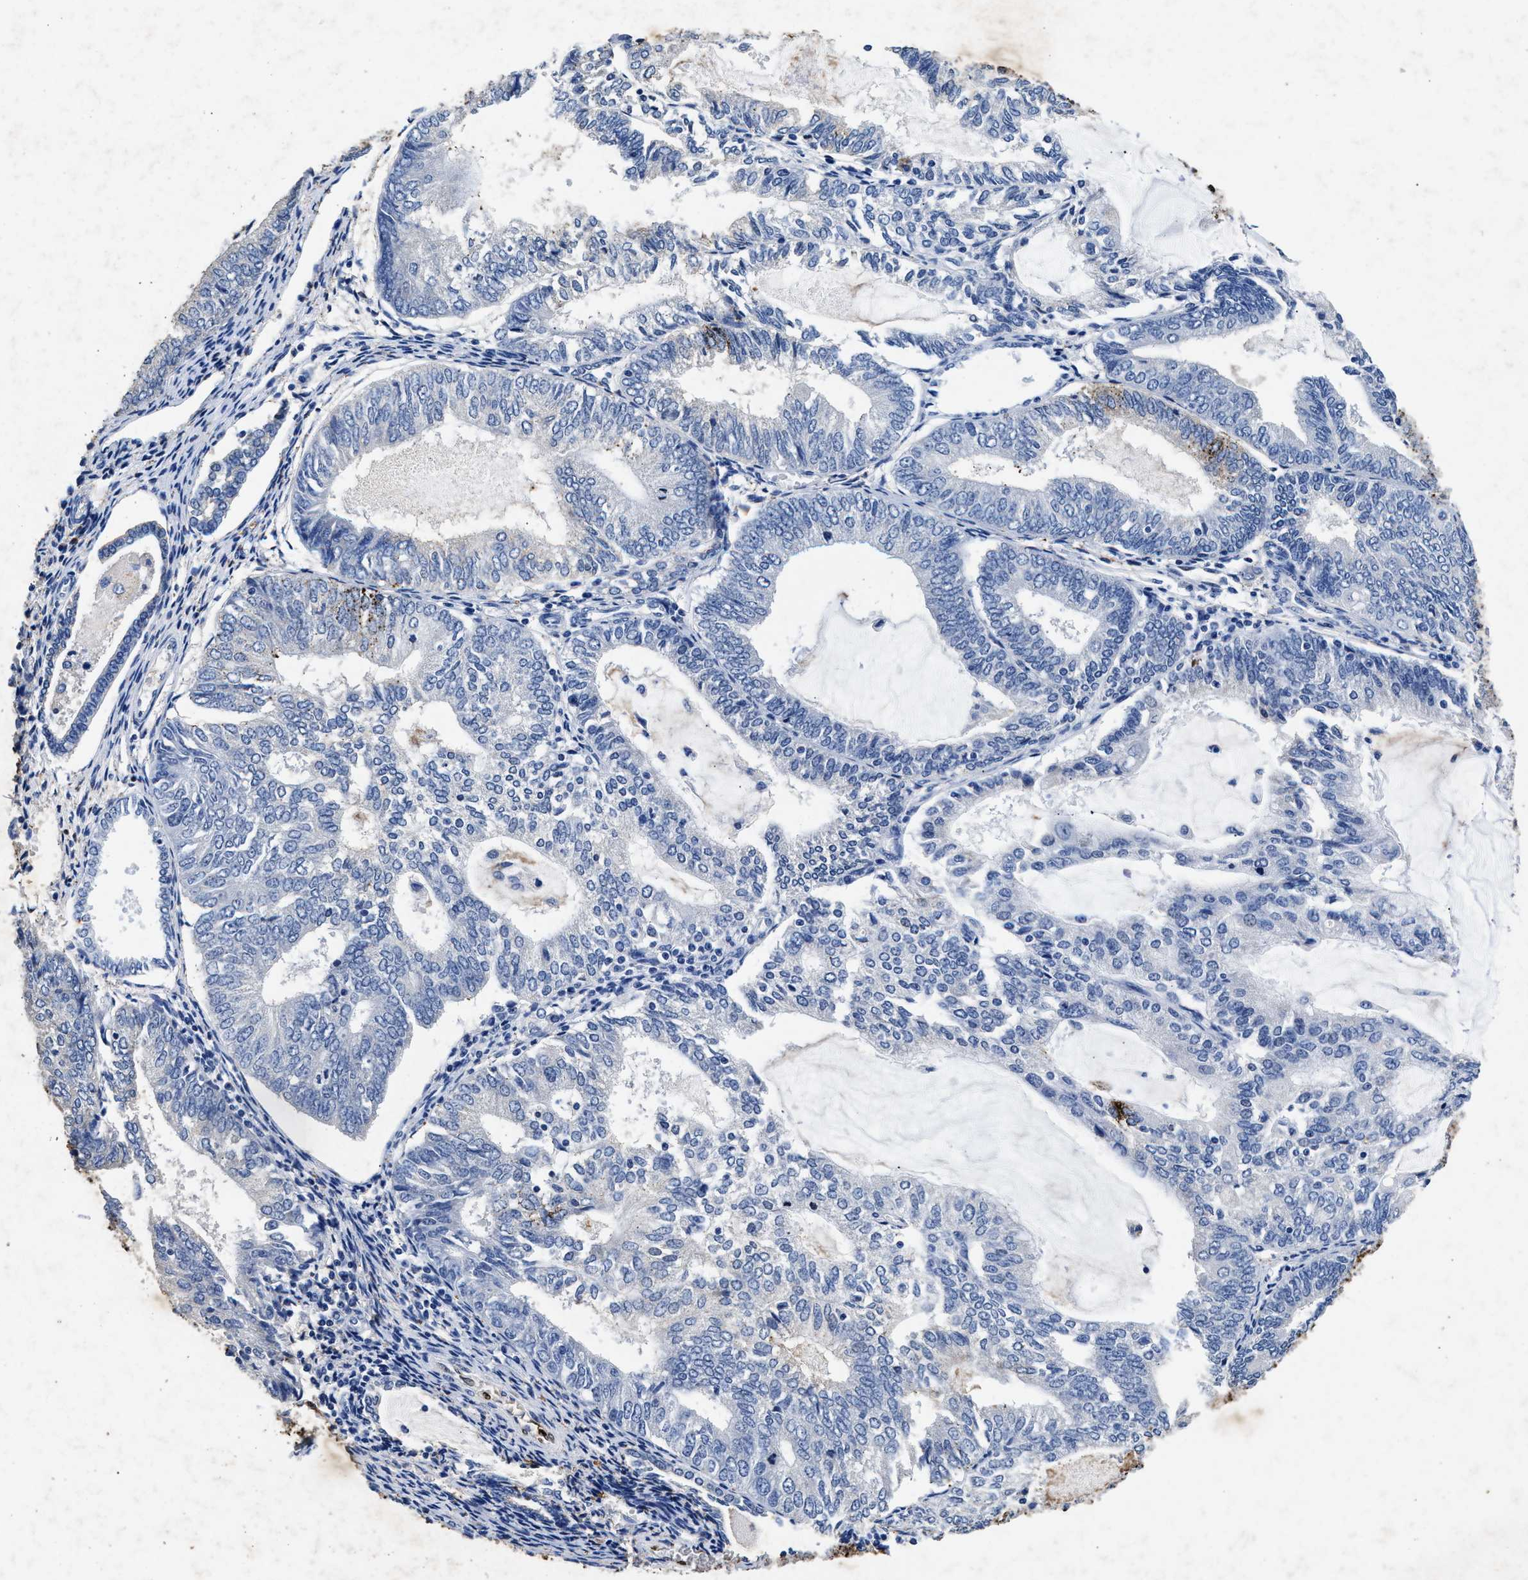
{"staining": {"intensity": "weak", "quantity": "<25%", "location": "cytoplasmic/membranous"}, "tissue": "endometrial cancer", "cell_type": "Tumor cells", "image_type": "cancer", "snomed": [{"axis": "morphology", "description": "Adenocarcinoma, NOS"}, {"axis": "topography", "description": "Endometrium"}], "caption": "High magnification brightfield microscopy of adenocarcinoma (endometrial) stained with DAB (3,3'-diaminobenzidine) (brown) and counterstained with hematoxylin (blue): tumor cells show no significant staining. The staining is performed using DAB brown chromogen with nuclei counter-stained in using hematoxylin.", "gene": "LTB4R2", "patient": {"sex": "female", "age": 81}}